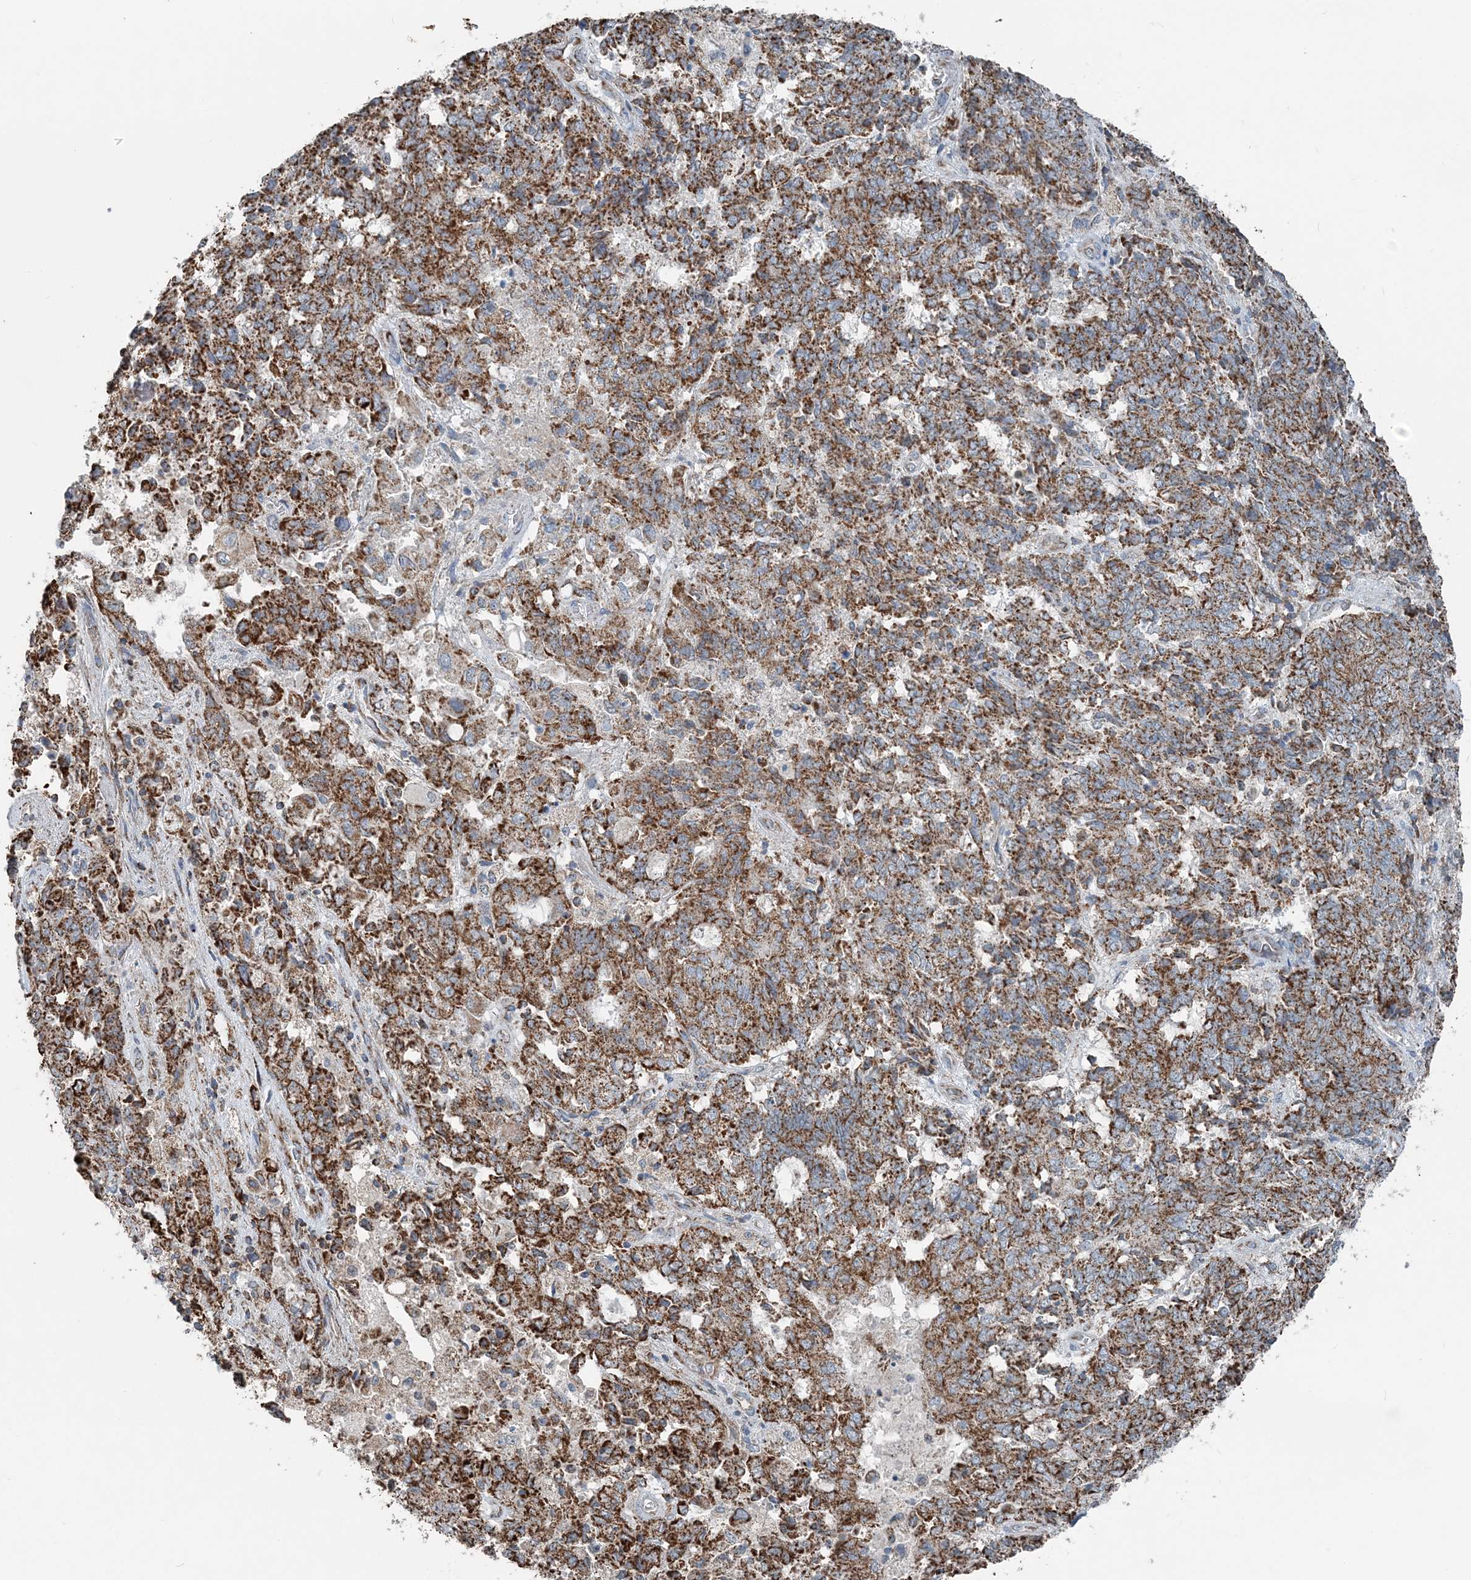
{"staining": {"intensity": "moderate", "quantity": ">75%", "location": "cytoplasmic/membranous"}, "tissue": "endometrial cancer", "cell_type": "Tumor cells", "image_type": "cancer", "snomed": [{"axis": "morphology", "description": "Adenocarcinoma, NOS"}, {"axis": "topography", "description": "Endometrium"}], "caption": "Adenocarcinoma (endometrial) was stained to show a protein in brown. There is medium levels of moderate cytoplasmic/membranous positivity in approximately >75% of tumor cells.", "gene": "SUCLG1", "patient": {"sex": "female", "age": 80}}